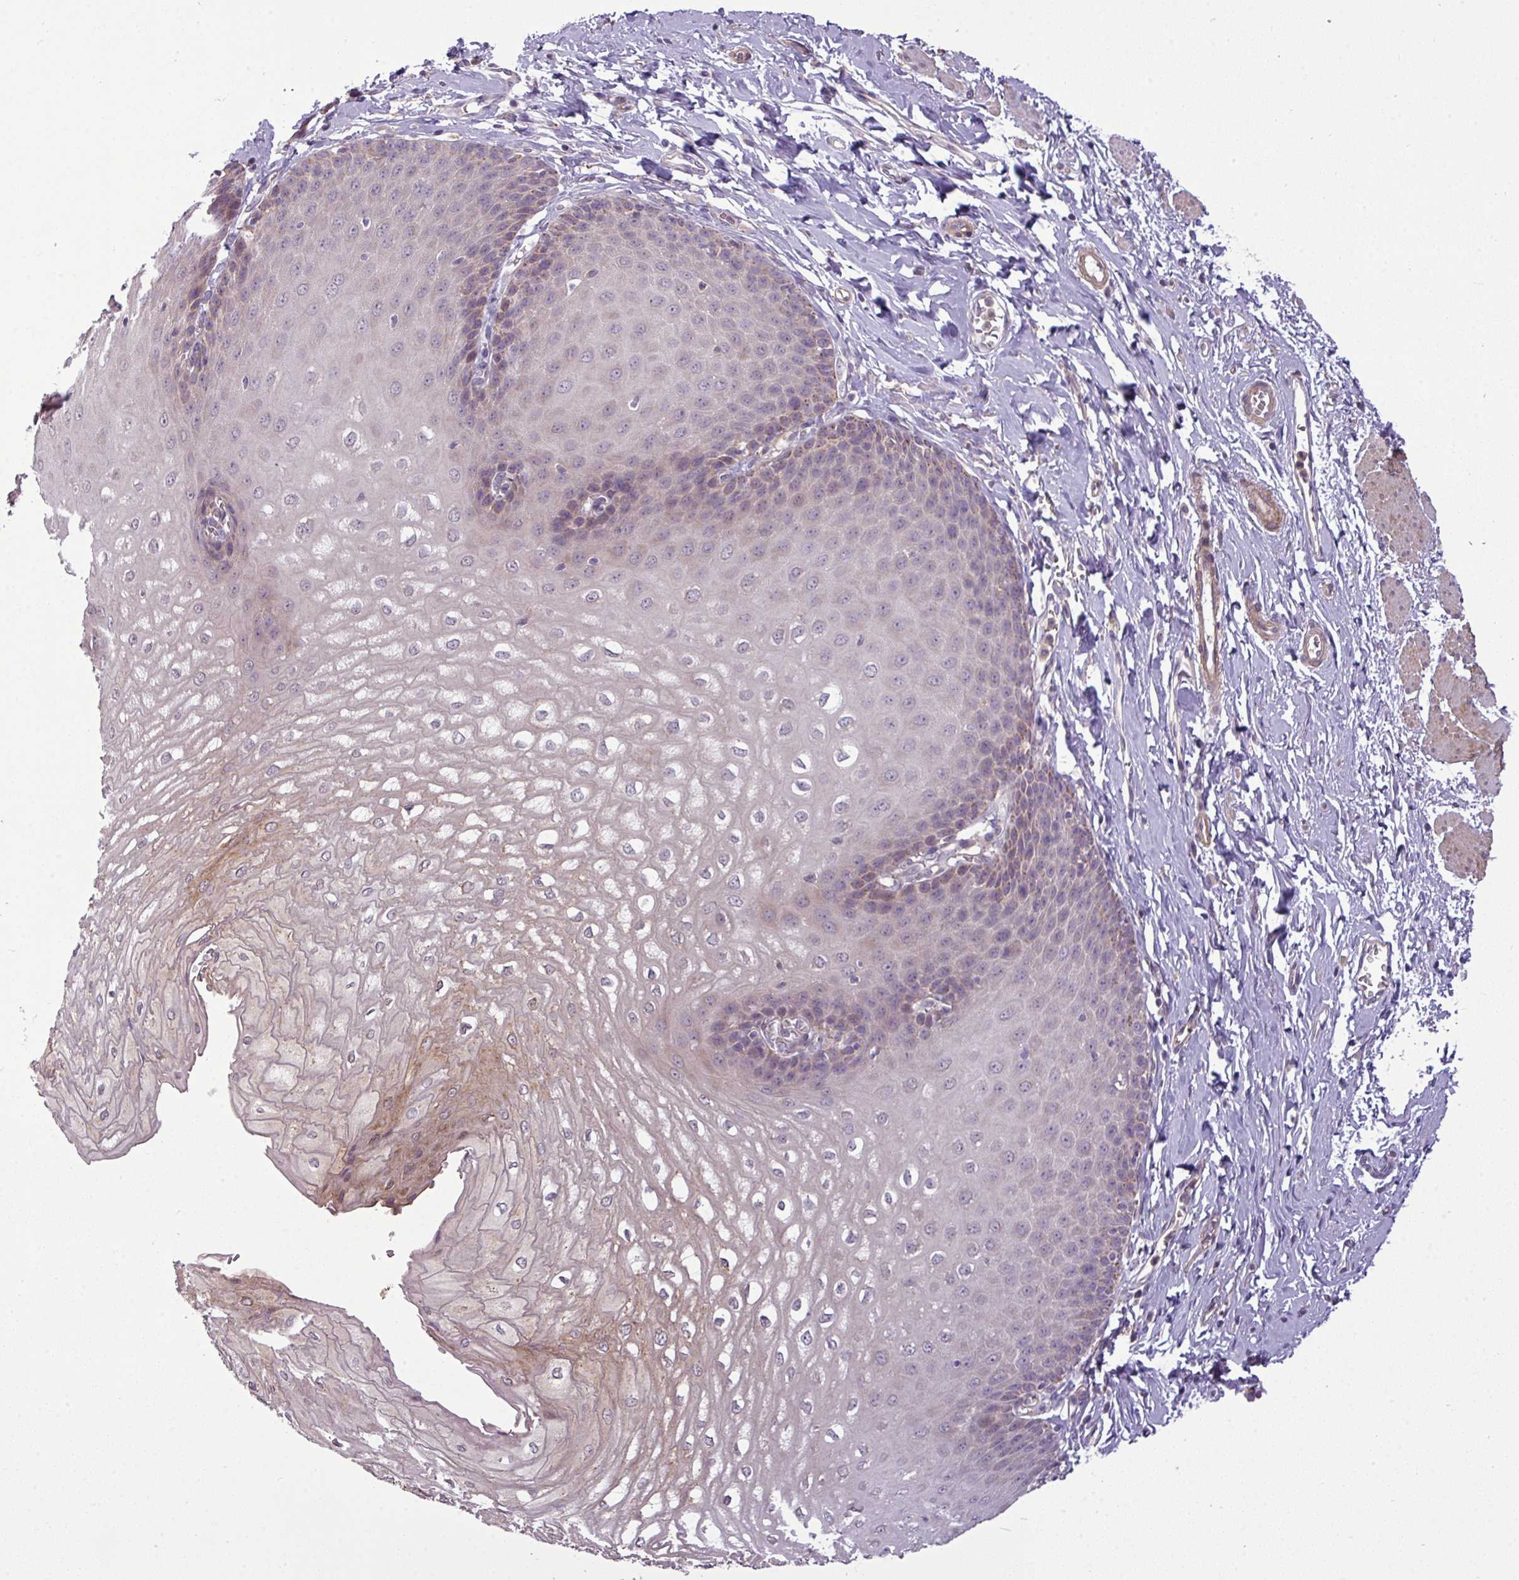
{"staining": {"intensity": "moderate", "quantity": "<25%", "location": "cytoplasmic/membranous"}, "tissue": "esophagus", "cell_type": "Squamous epithelial cells", "image_type": "normal", "snomed": [{"axis": "morphology", "description": "Normal tissue, NOS"}, {"axis": "topography", "description": "Esophagus"}], "caption": "High-magnification brightfield microscopy of unremarkable esophagus stained with DAB (3,3'-diaminobenzidine) (brown) and counterstained with hematoxylin (blue). squamous epithelial cells exhibit moderate cytoplasmic/membranous staining is present in approximately<25% of cells. Using DAB (3,3'-diaminobenzidine) (brown) and hematoxylin (blue) stains, captured at high magnification using brightfield microscopy.", "gene": "ZNF35", "patient": {"sex": "male", "age": 70}}